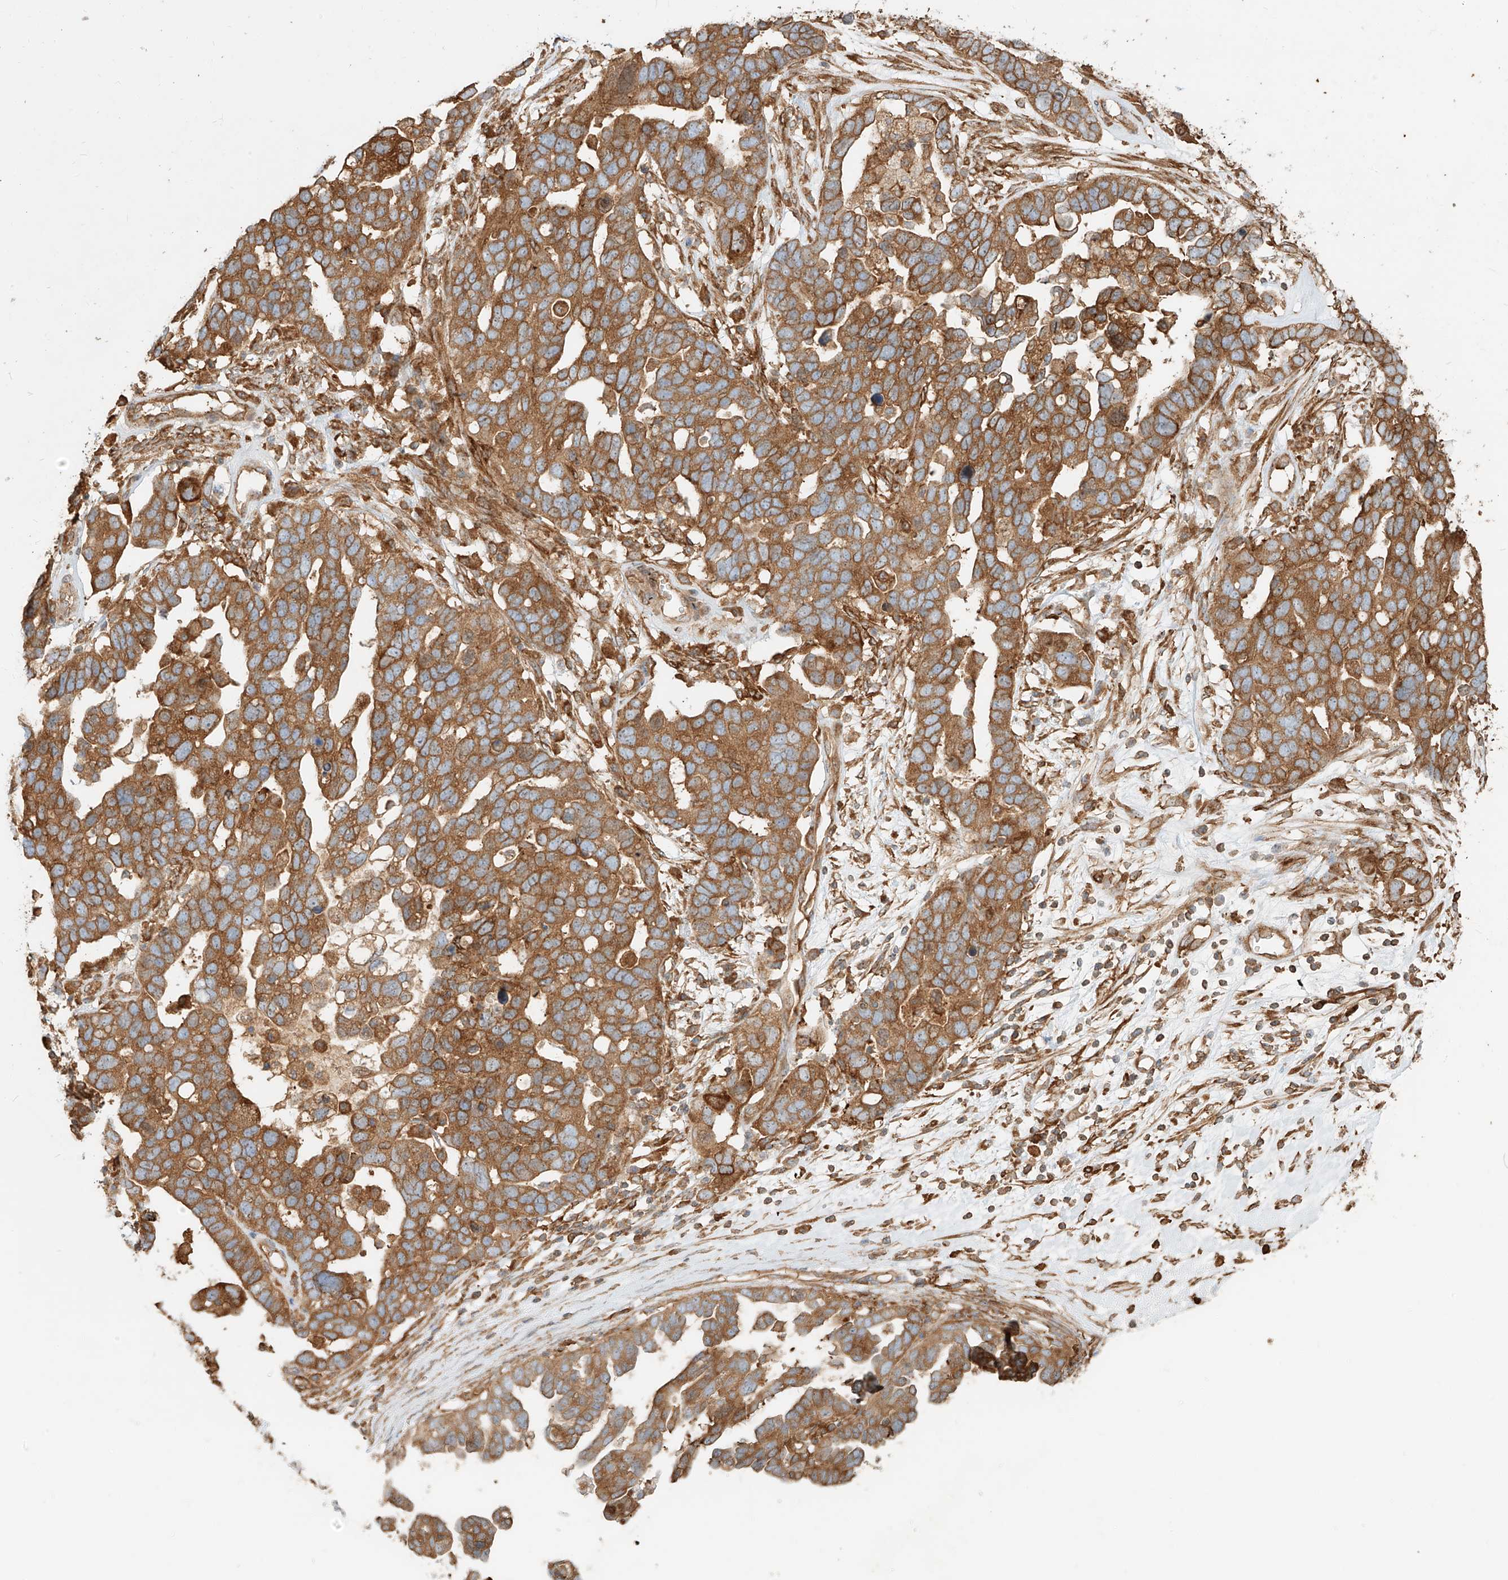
{"staining": {"intensity": "moderate", "quantity": ">75%", "location": "cytoplasmic/membranous"}, "tissue": "ovarian cancer", "cell_type": "Tumor cells", "image_type": "cancer", "snomed": [{"axis": "morphology", "description": "Cystadenocarcinoma, serous, NOS"}, {"axis": "topography", "description": "Ovary"}], "caption": "Protein analysis of serous cystadenocarcinoma (ovarian) tissue shows moderate cytoplasmic/membranous expression in approximately >75% of tumor cells.", "gene": "SNX9", "patient": {"sex": "female", "age": 54}}